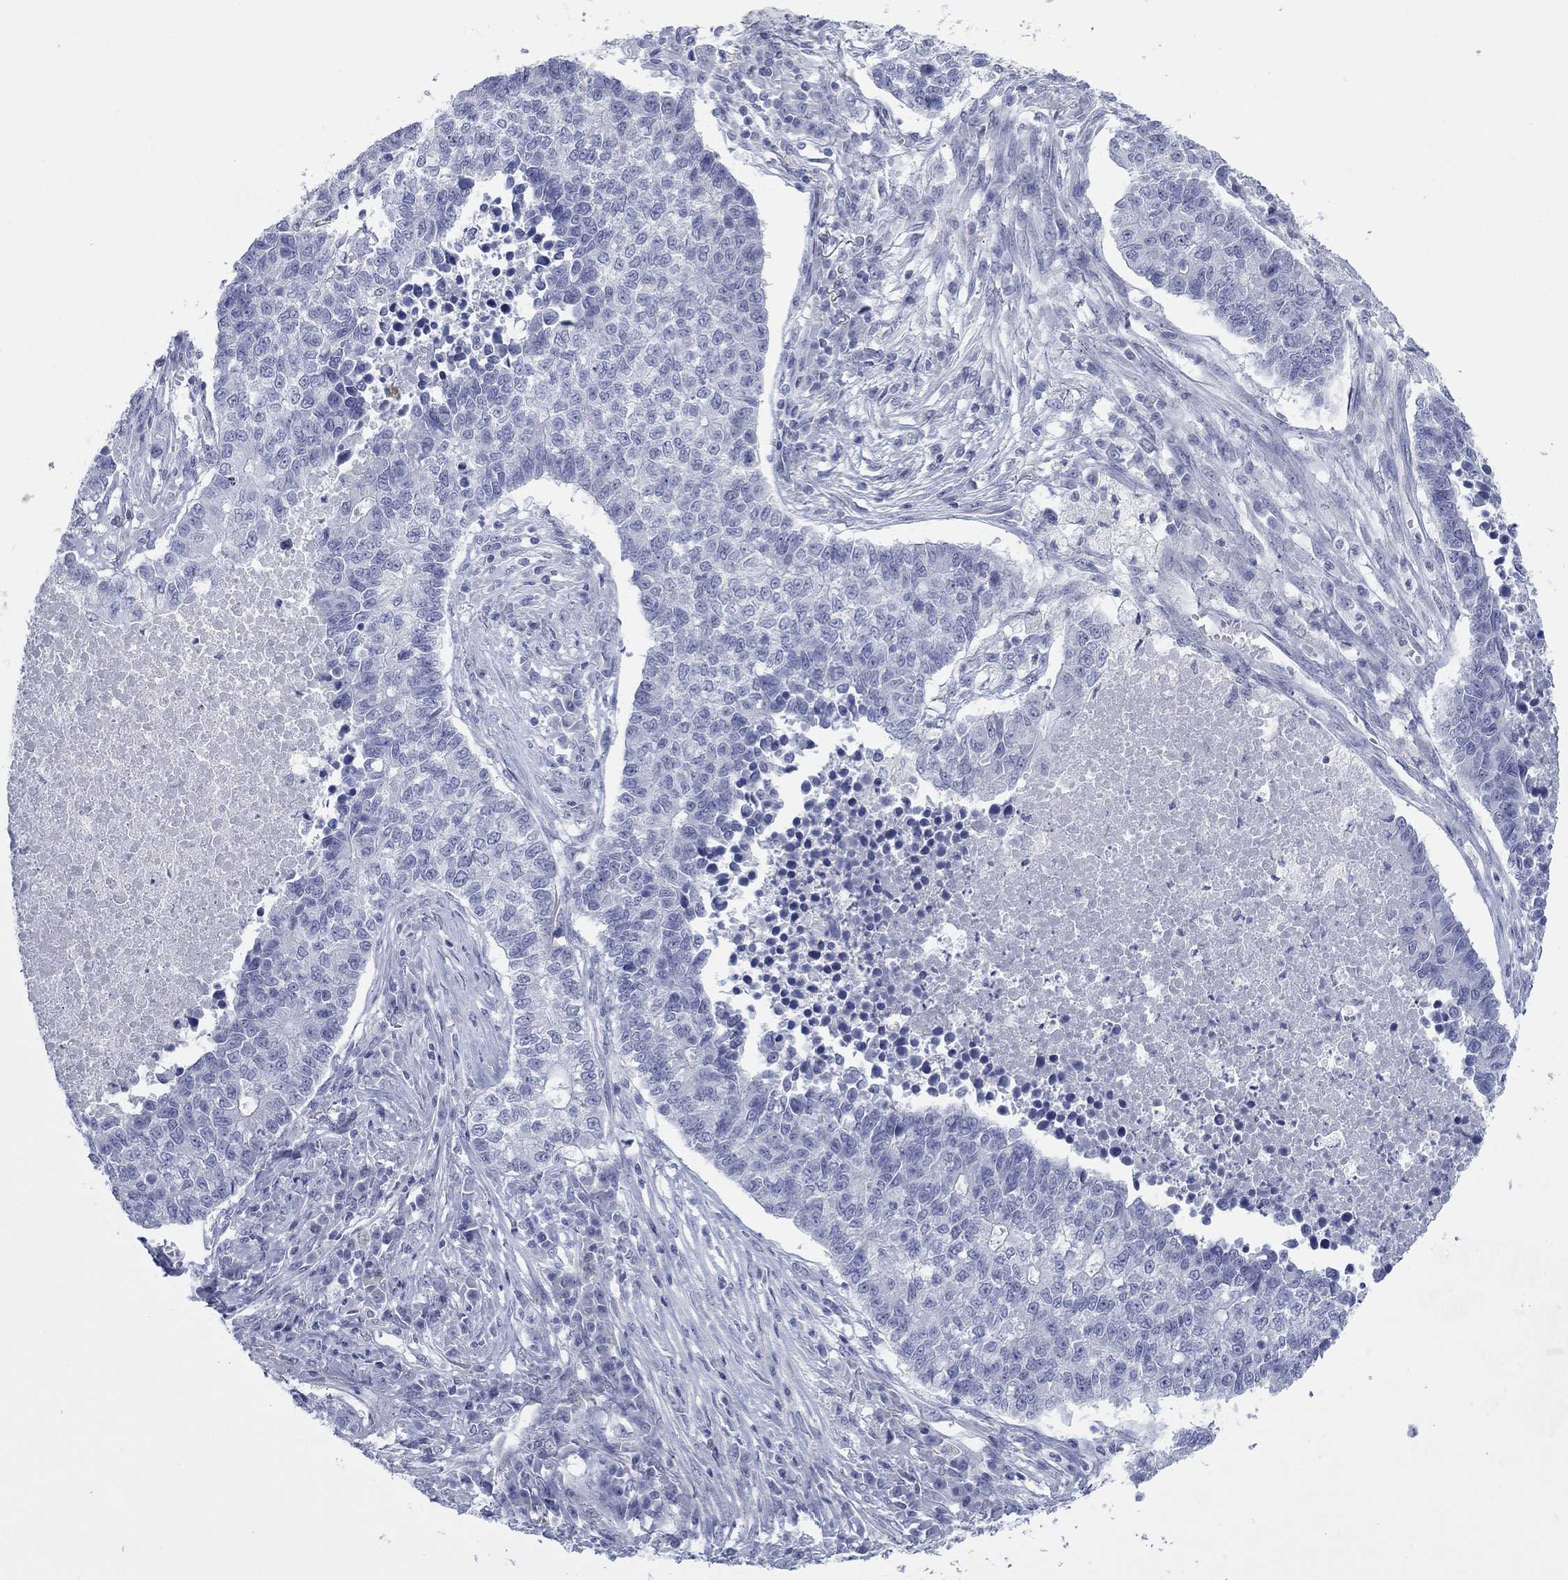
{"staining": {"intensity": "negative", "quantity": "none", "location": "none"}, "tissue": "lung cancer", "cell_type": "Tumor cells", "image_type": "cancer", "snomed": [{"axis": "morphology", "description": "Adenocarcinoma, NOS"}, {"axis": "topography", "description": "Lung"}], "caption": "Lung cancer (adenocarcinoma) was stained to show a protein in brown. There is no significant staining in tumor cells.", "gene": "ATP6V1G2", "patient": {"sex": "male", "age": 57}}